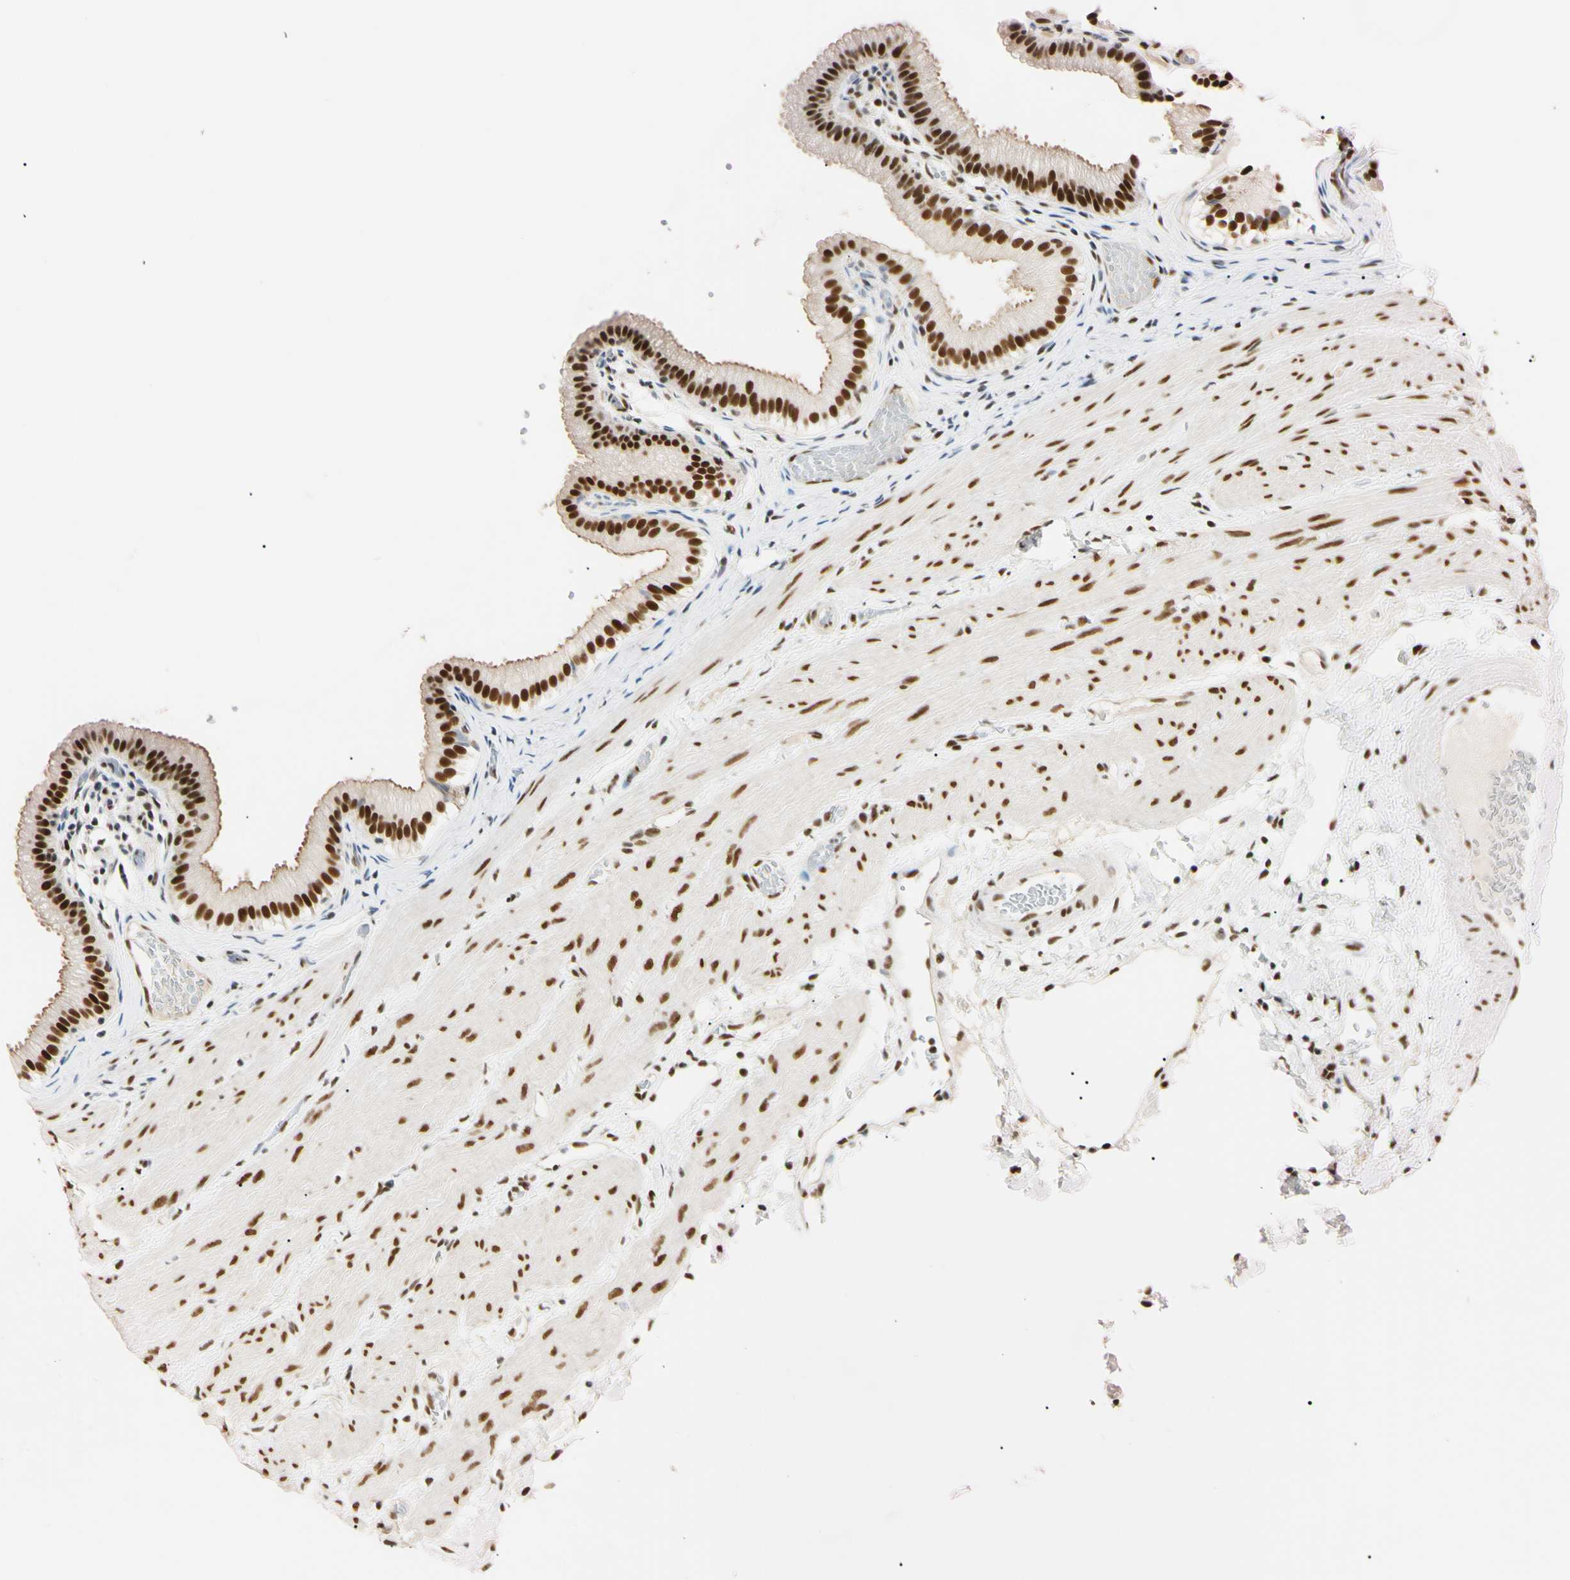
{"staining": {"intensity": "strong", "quantity": ">75%", "location": "nuclear"}, "tissue": "gallbladder", "cell_type": "Glandular cells", "image_type": "normal", "snomed": [{"axis": "morphology", "description": "Normal tissue, NOS"}, {"axis": "topography", "description": "Gallbladder"}], "caption": "Gallbladder stained with IHC demonstrates strong nuclear positivity in approximately >75% of glandular cells. Nuclei are stained in blue.", "gene": "ZNF134", "patient": {"sex": "female", "age": 26}}